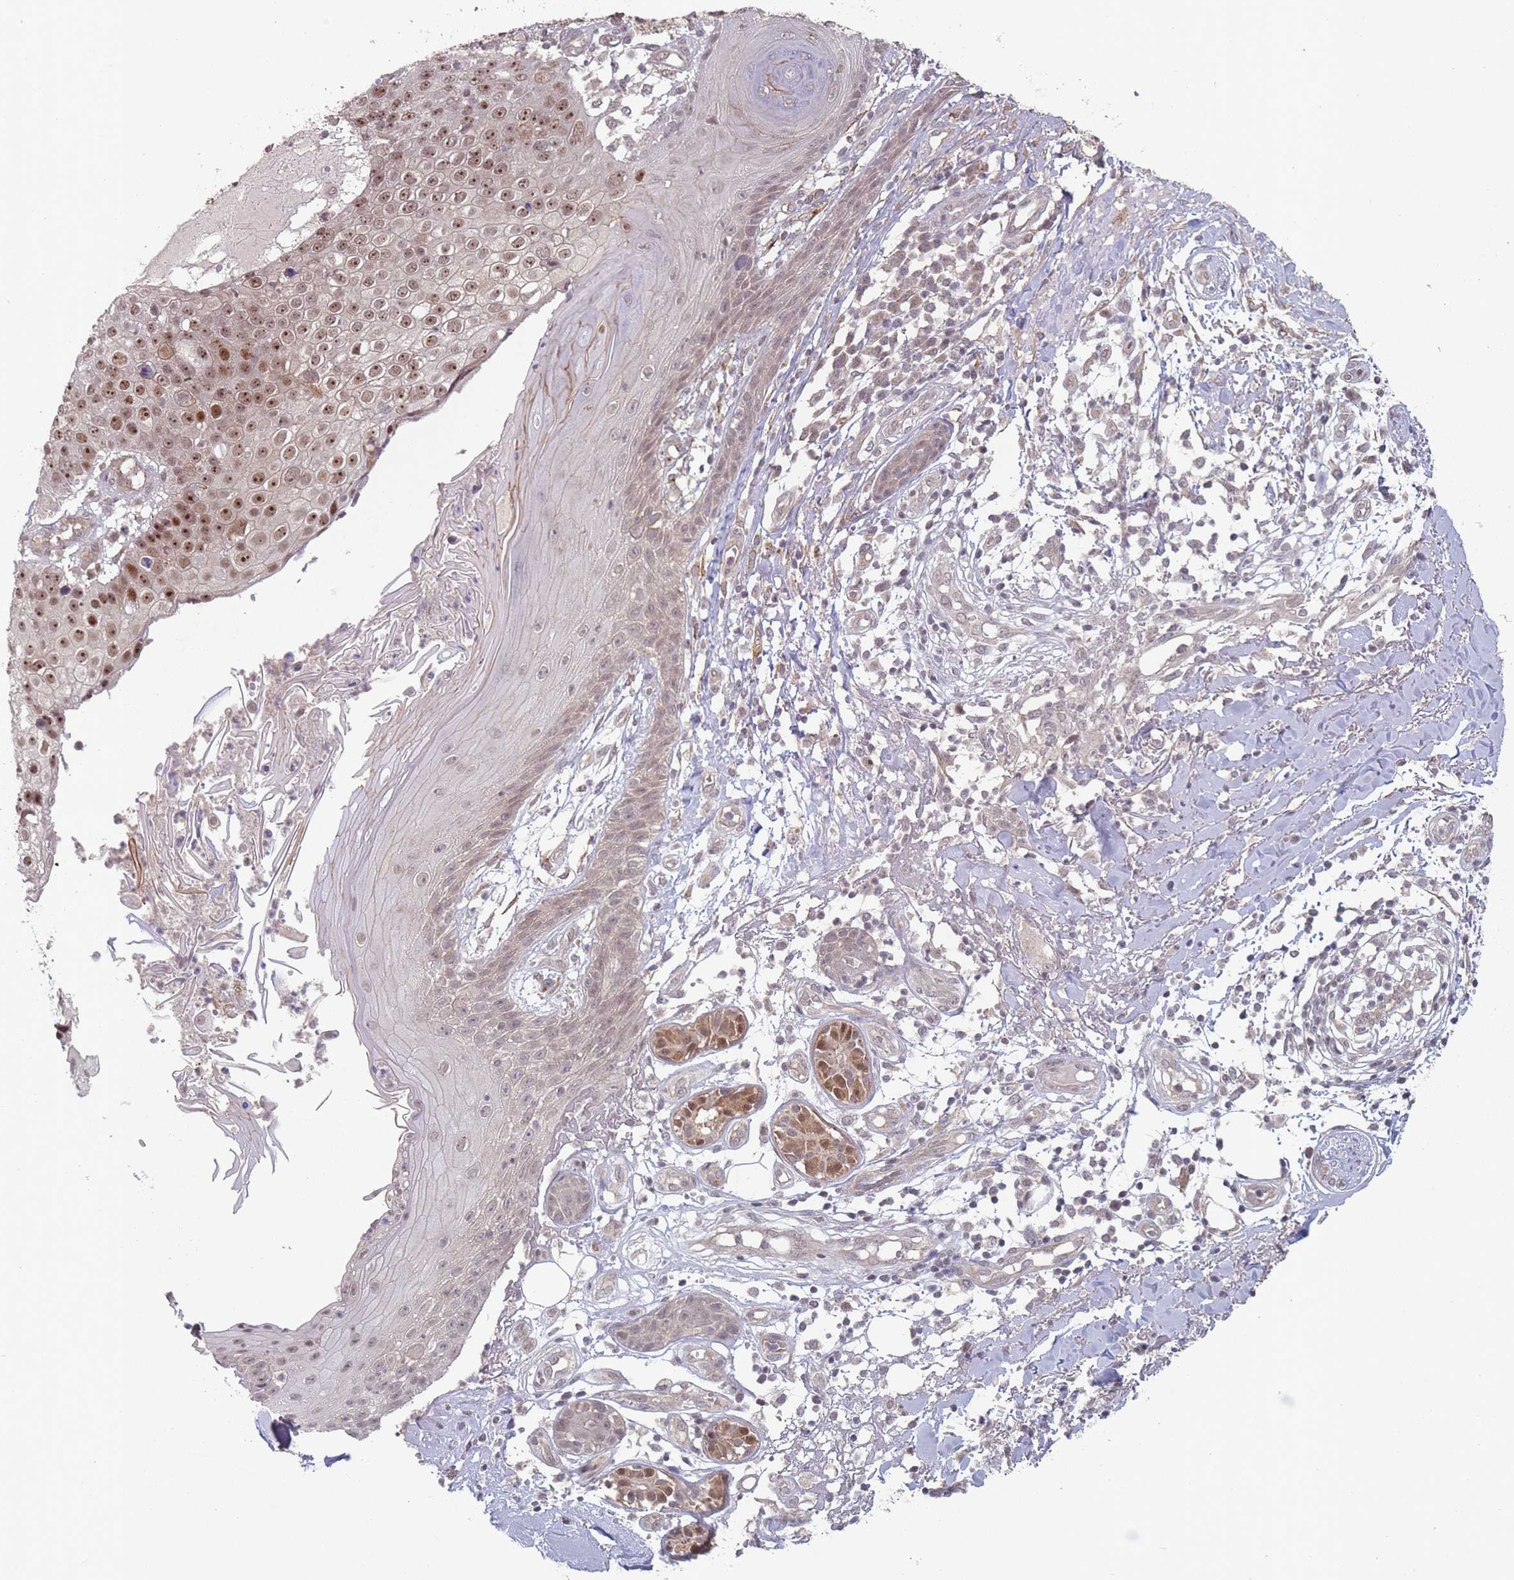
{"staining": {"intensity": "moderate", "quantity": ">75%", "location": "nuclear"}, "tissue": "skin cancer", "cell_type": "Tumor cells", "image_type": "cancer", "snomed": [{"axis": "morphology", "description": "Squamous cell carcinoma, NOS"}, {"axis": "topography", "description": "Skin"}], "caption": "Brown immunohistochemical staining in human skin cancer displays moderate nuclear staining in approximately >75% of tumor cells.", "gene": "CNTRL", "patient": {"sex": "male", "age": 71}}